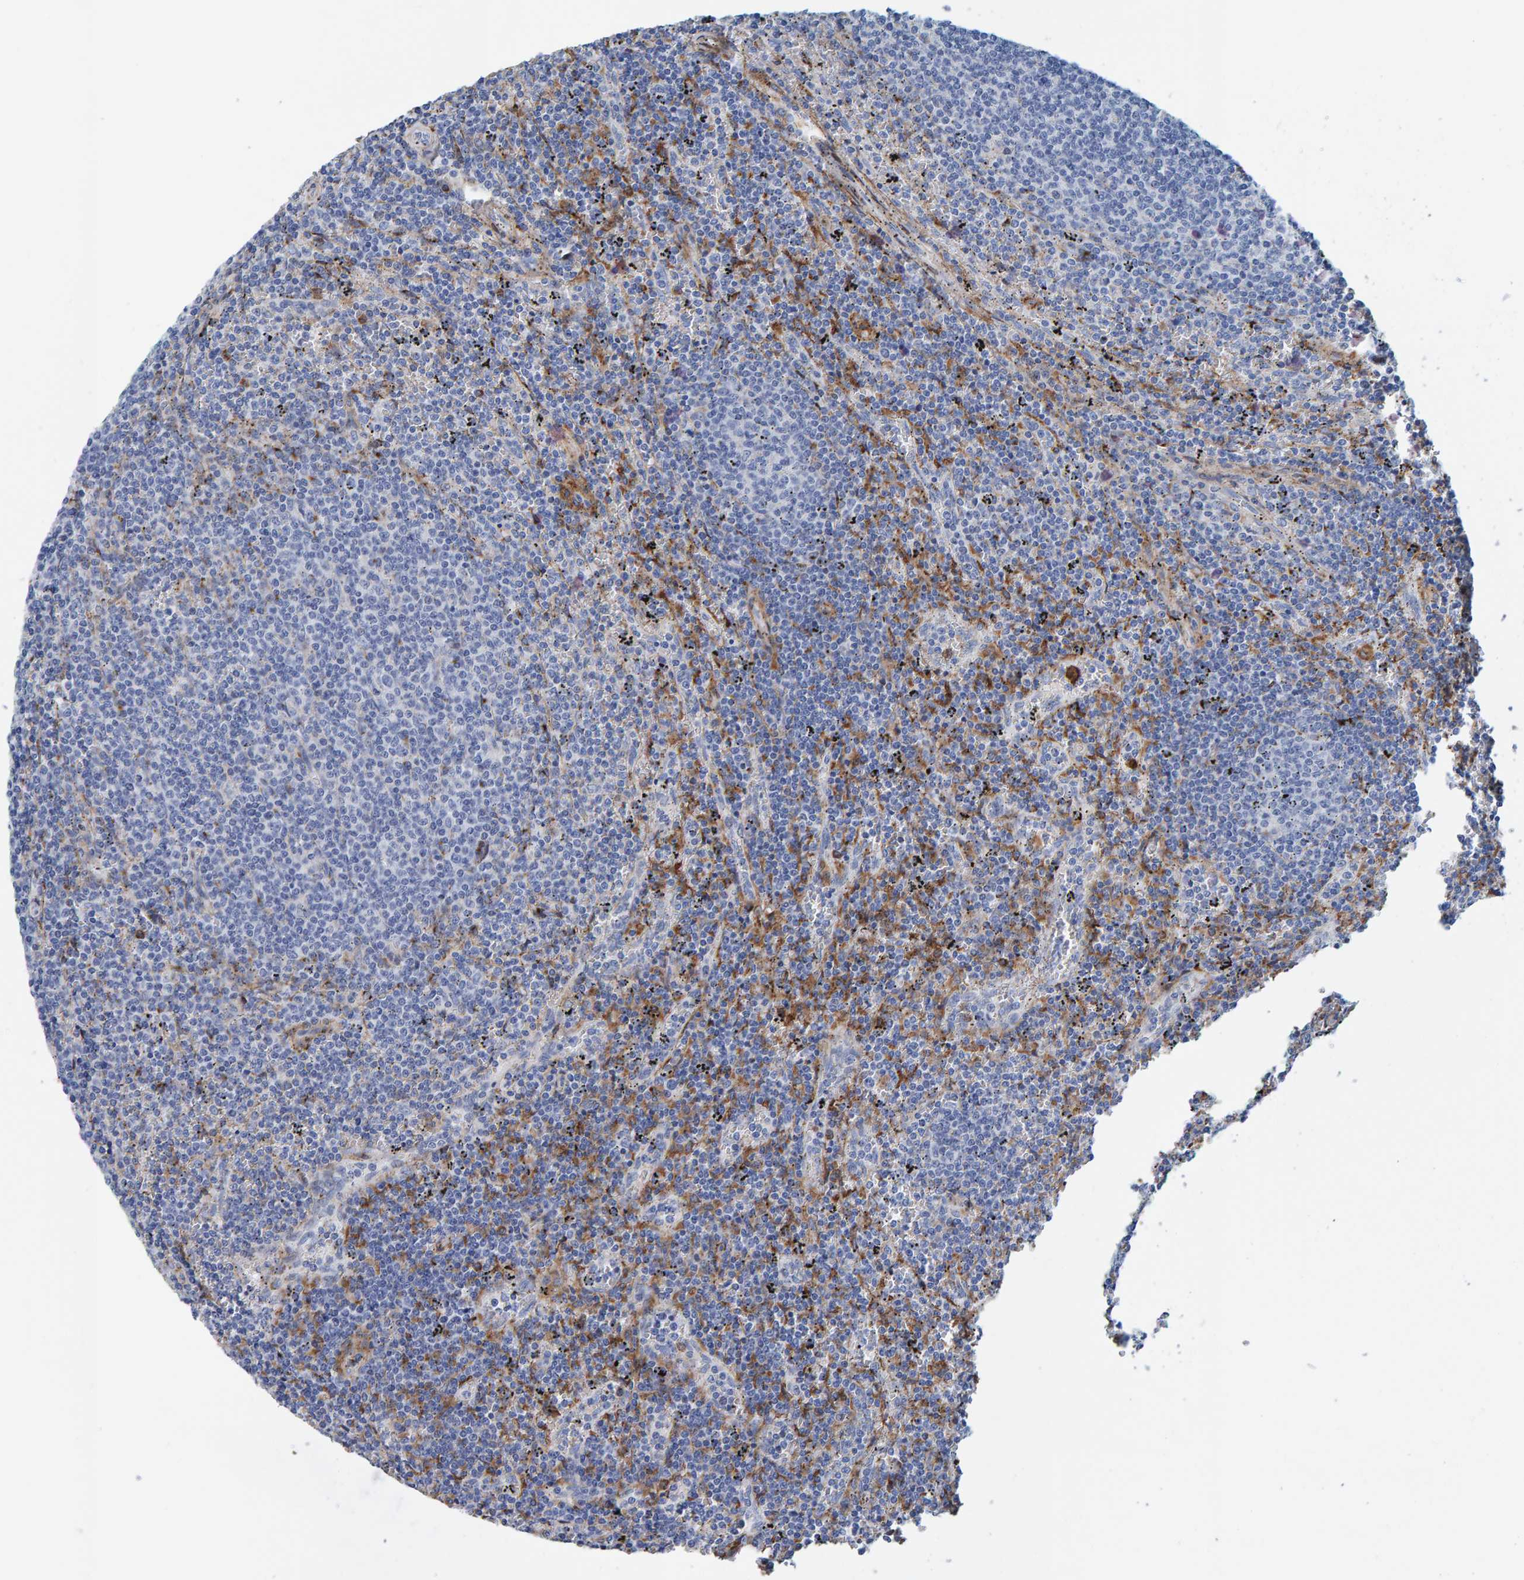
{"staining": {"intensity": "negative", "quantity": "none", "location": "none"}, "tissue": "lymphoma", "cell_type": "Tumor cells", "image_type": "cancer", "snomed": [{"axis": "morphology", "description": "Malignant lymphoma, non-Hodgkin's type, Low grade"}, {"axis": "topography", "description": "Spleen"}], "caption": "DAB (3,3'-diaminobenzidine) immunohistochemical staining of lymphoma reveals no significant positivity in tumor cells.", "gene": "LRP1", "patient": {"sex": "female", "age": 50}}